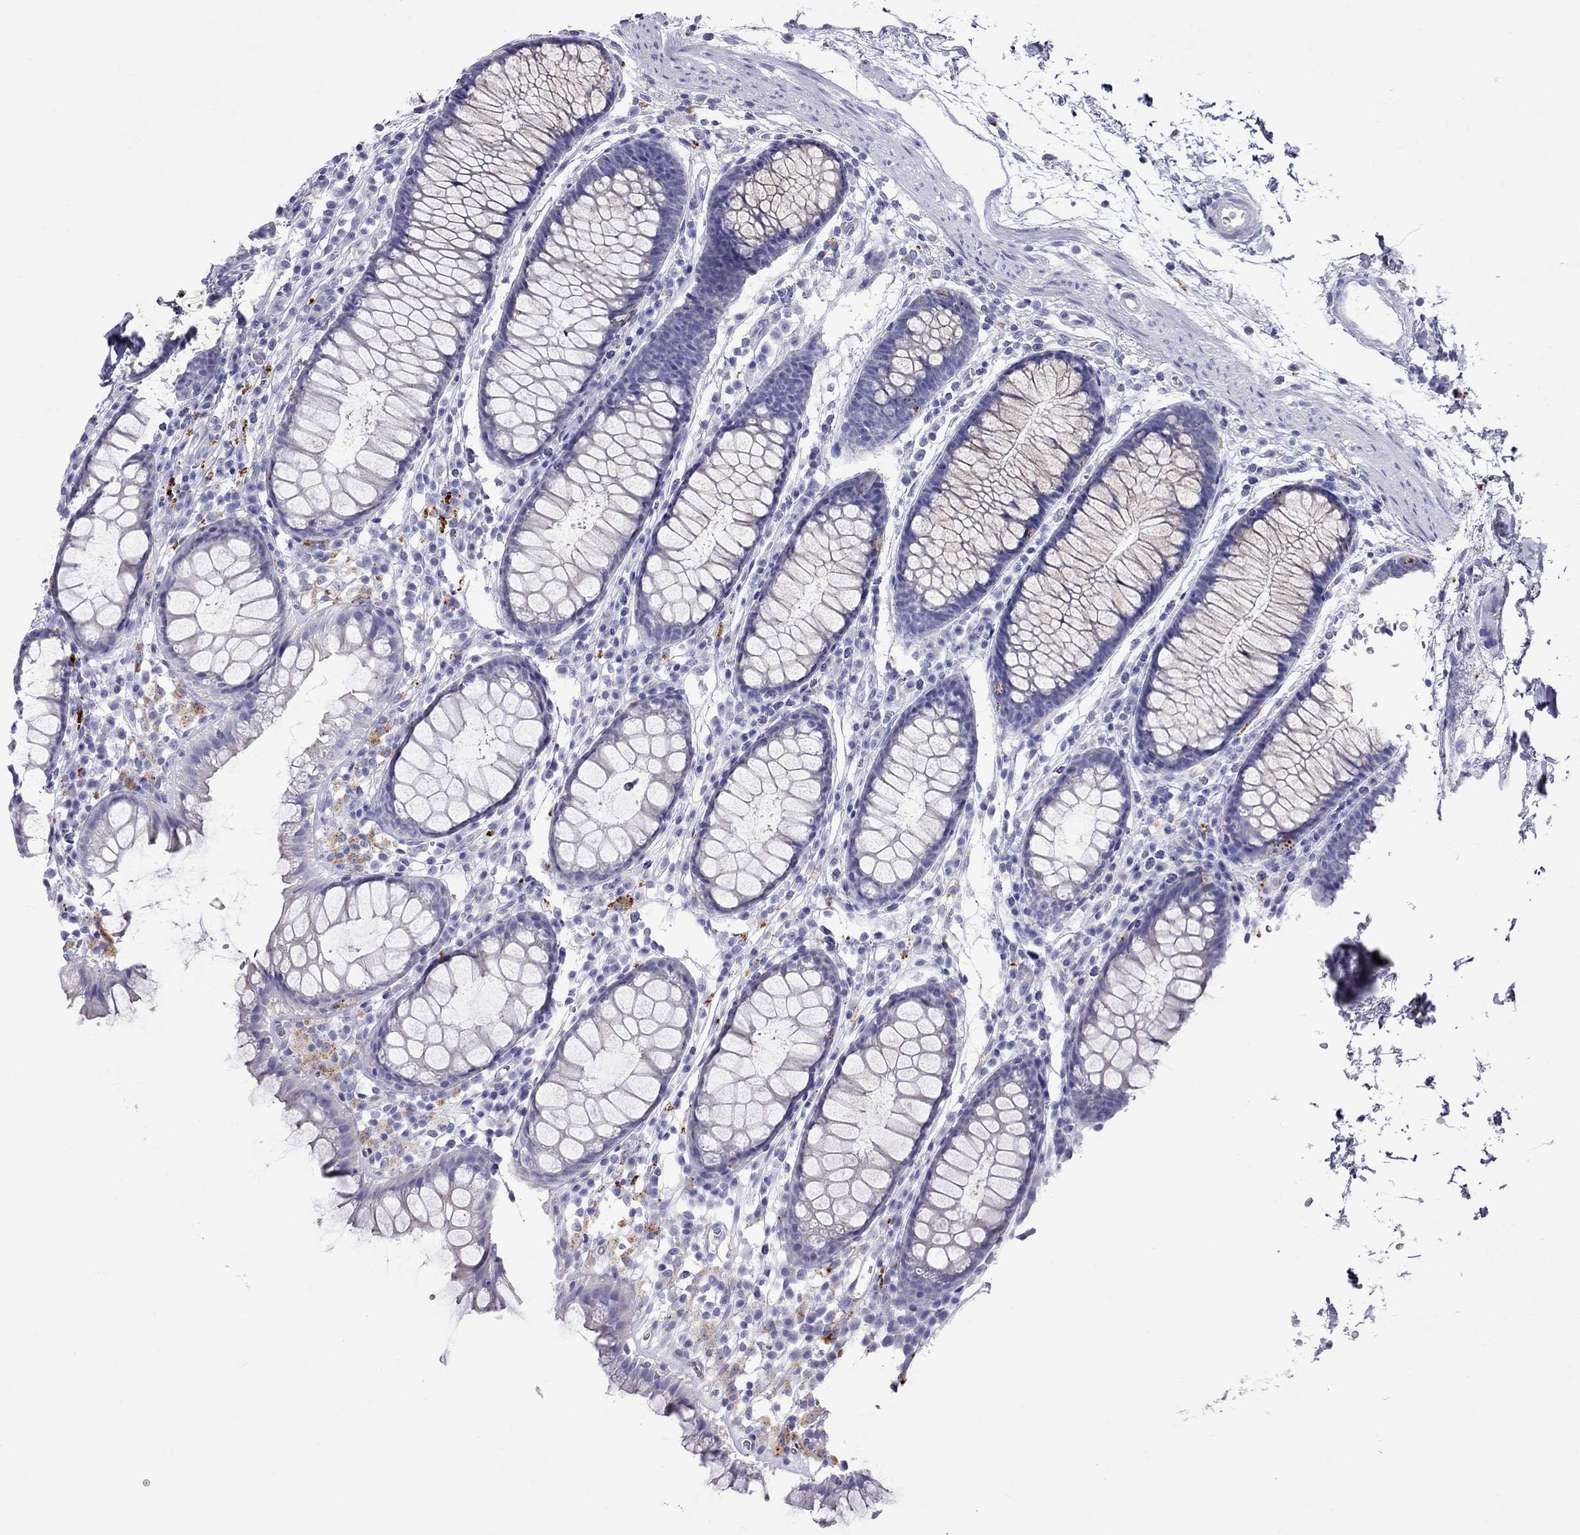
{"staining": {"intensity": "negative", "quantity": "none", "location": "none"}, "tissue": "colon", "cell_type": "Endothelial cells", "image_type": "normal", "snomed": [{"axis": "morphology", "description": "Normal tissue, NOS"}, {"axis": "topography", "description": "Colon"}], "caption": "Protein analysis of benign colon displays no significant staining in endothelial cells.", "gene": "CLPSL2", "patient": {"sex": "male", "age": 76}}